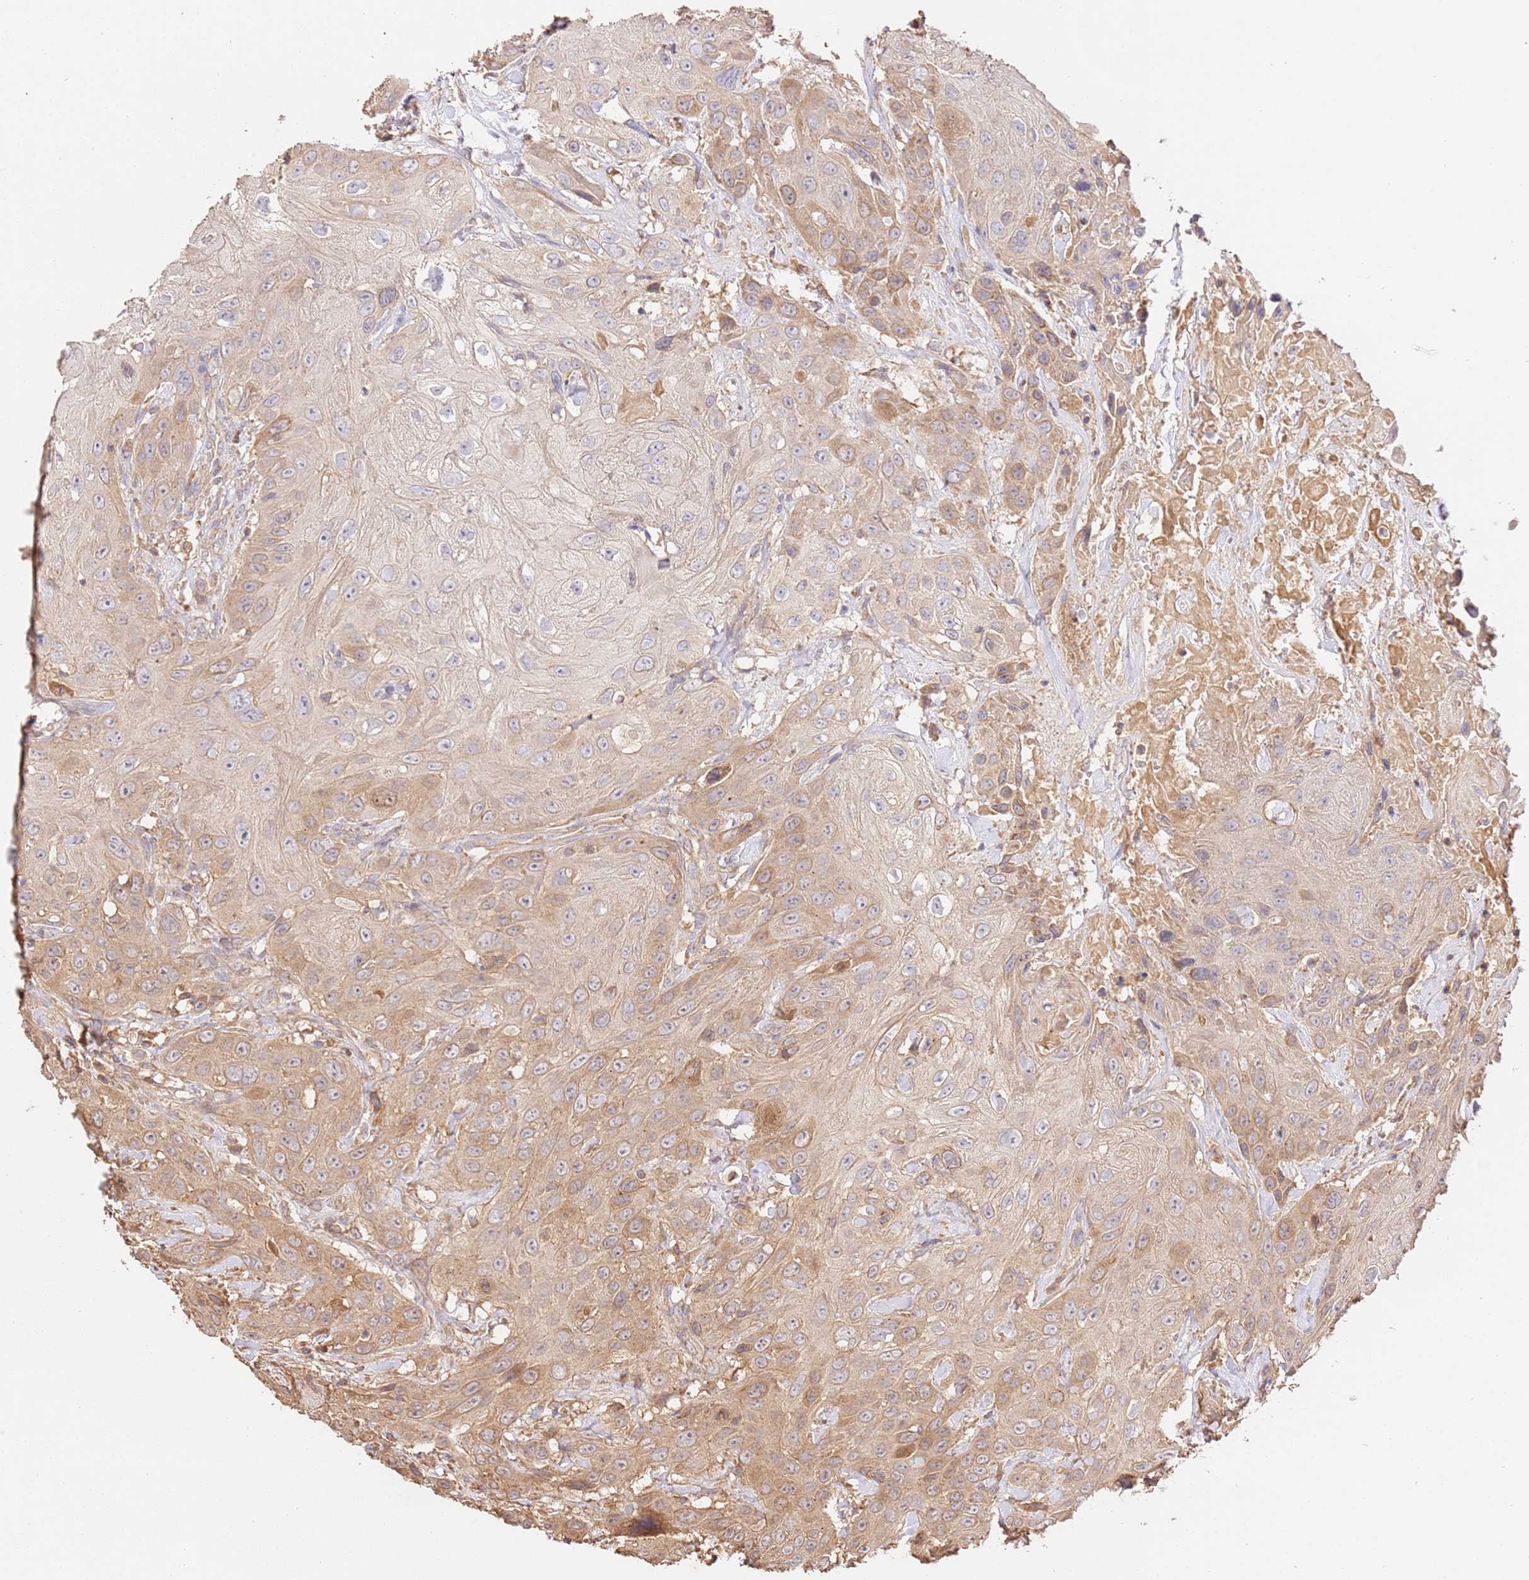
{"staining": {"intensity": "weak", "quantity": "25%-75%", "location": "cytoplasmic/membranous"}, "tissue": "head and neck cancer", "cell_type": "Tumor cells", "image_type": "cancer", "snomed": [{"axis": "morphology", "description": "Squamous cell carcinoma, NOS"}, {"axis": "topography", "description": "Head-Neck"}], "caption": "Protein staining of head and neck cancer (squamous cell carcinoma) tissue displays weak cytoplasmic/membranous positivity in approximately 25%-75% of tumor cells.", "gene": "CEP55", "patient": {"sex": "male", "age": 81}}